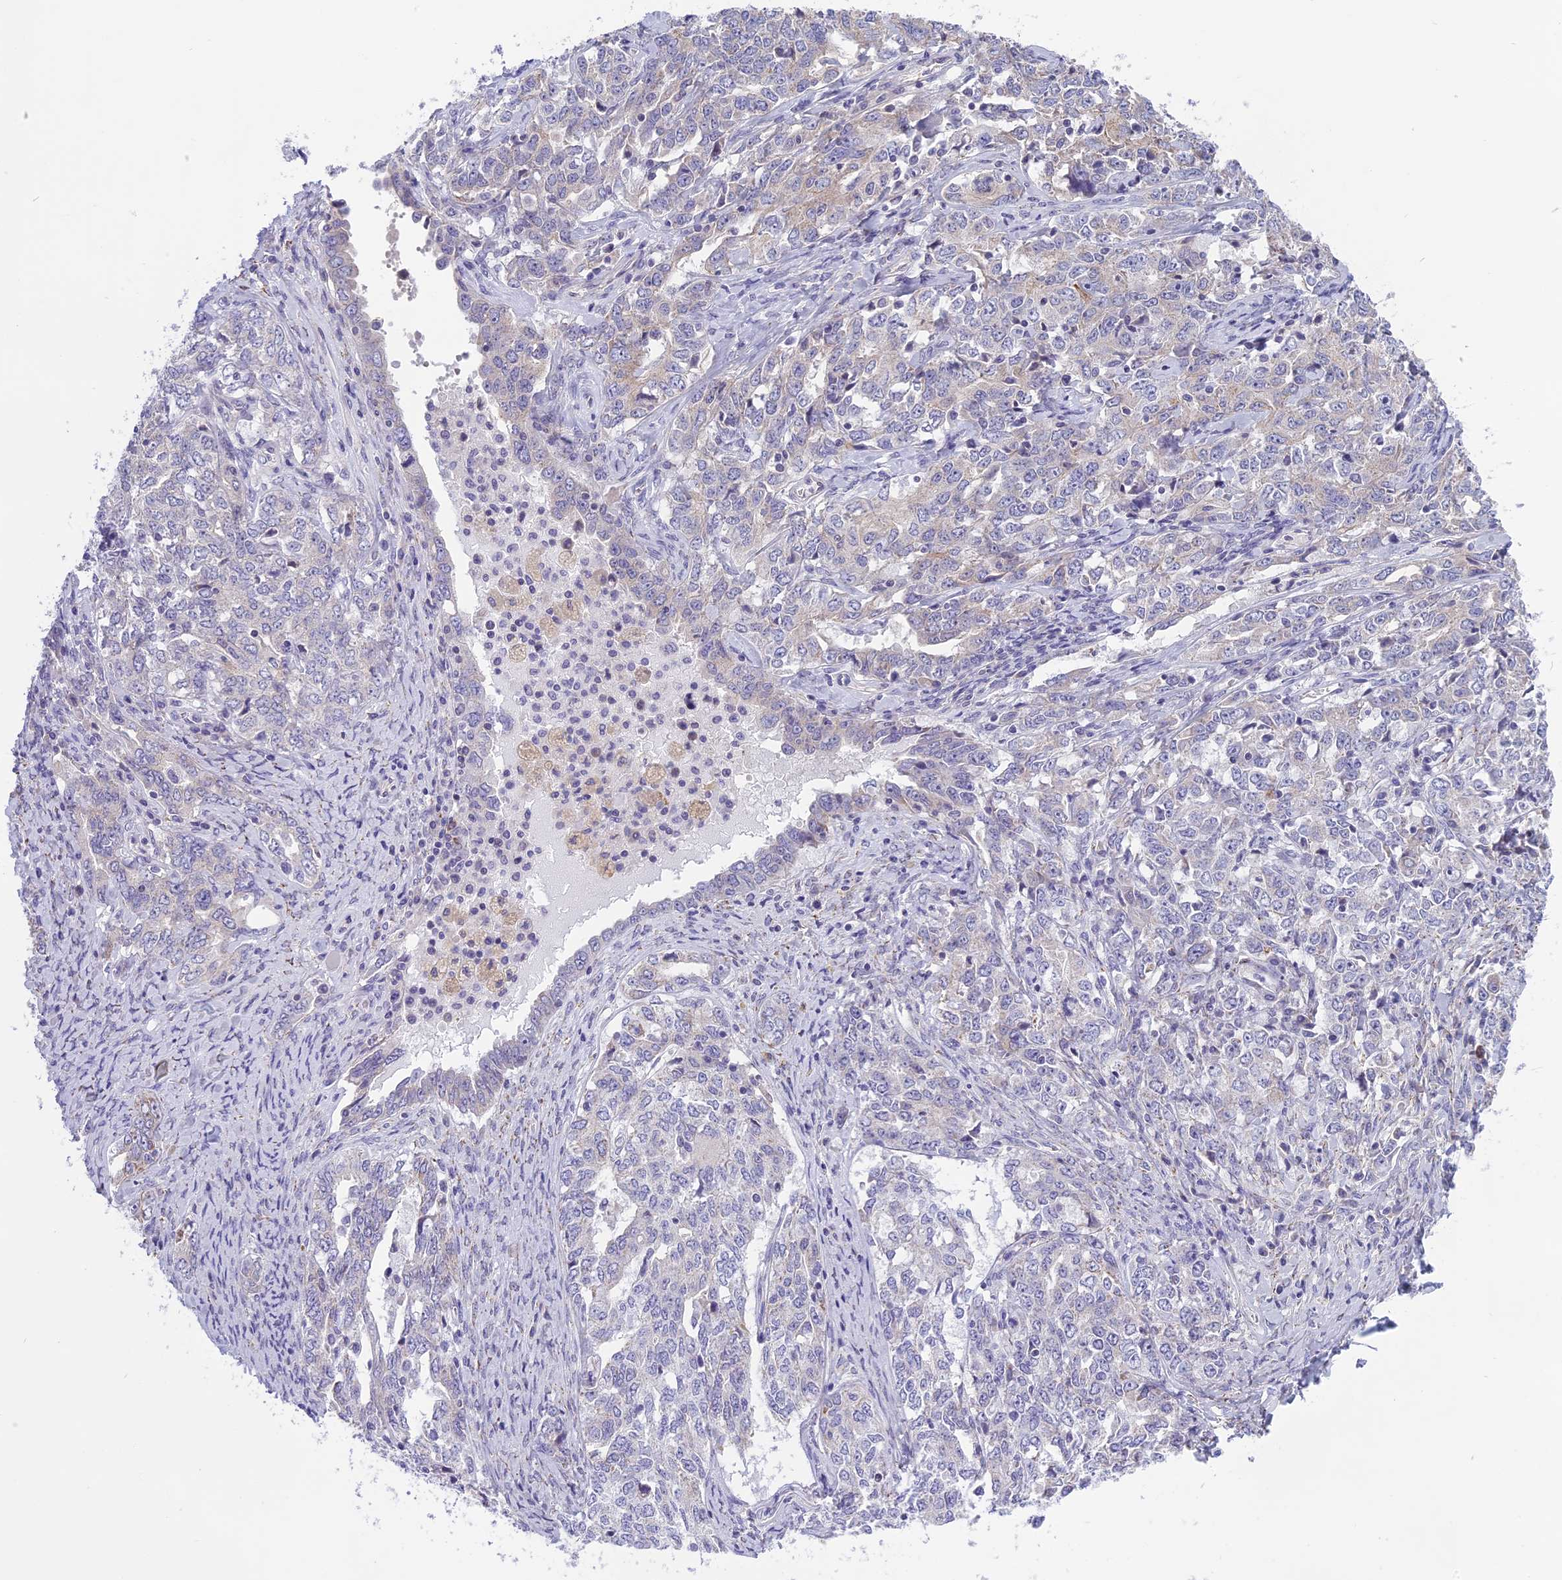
{"staining": {"intensity": "negative", "quantity": "none", "location": "none"}, "tissue": "ovarian cancer", "cell_type": "Tumor cells", "image_type": "cancer", "snomed": [{"axis": "morphology", "description": "Carcinoma, endometroid"}, {"axis": "topography", "description": "Ovary"}], "caption": "An immunohistochemistry photomicrograph of ovarian cancer (endometroid carcinoma) is shown. There is no staining in tumor cells of ovarian cancer (endometroid carcinoma).", "gene": "ARHGEF37", "patient": {"sex": "female", "age": 62}}